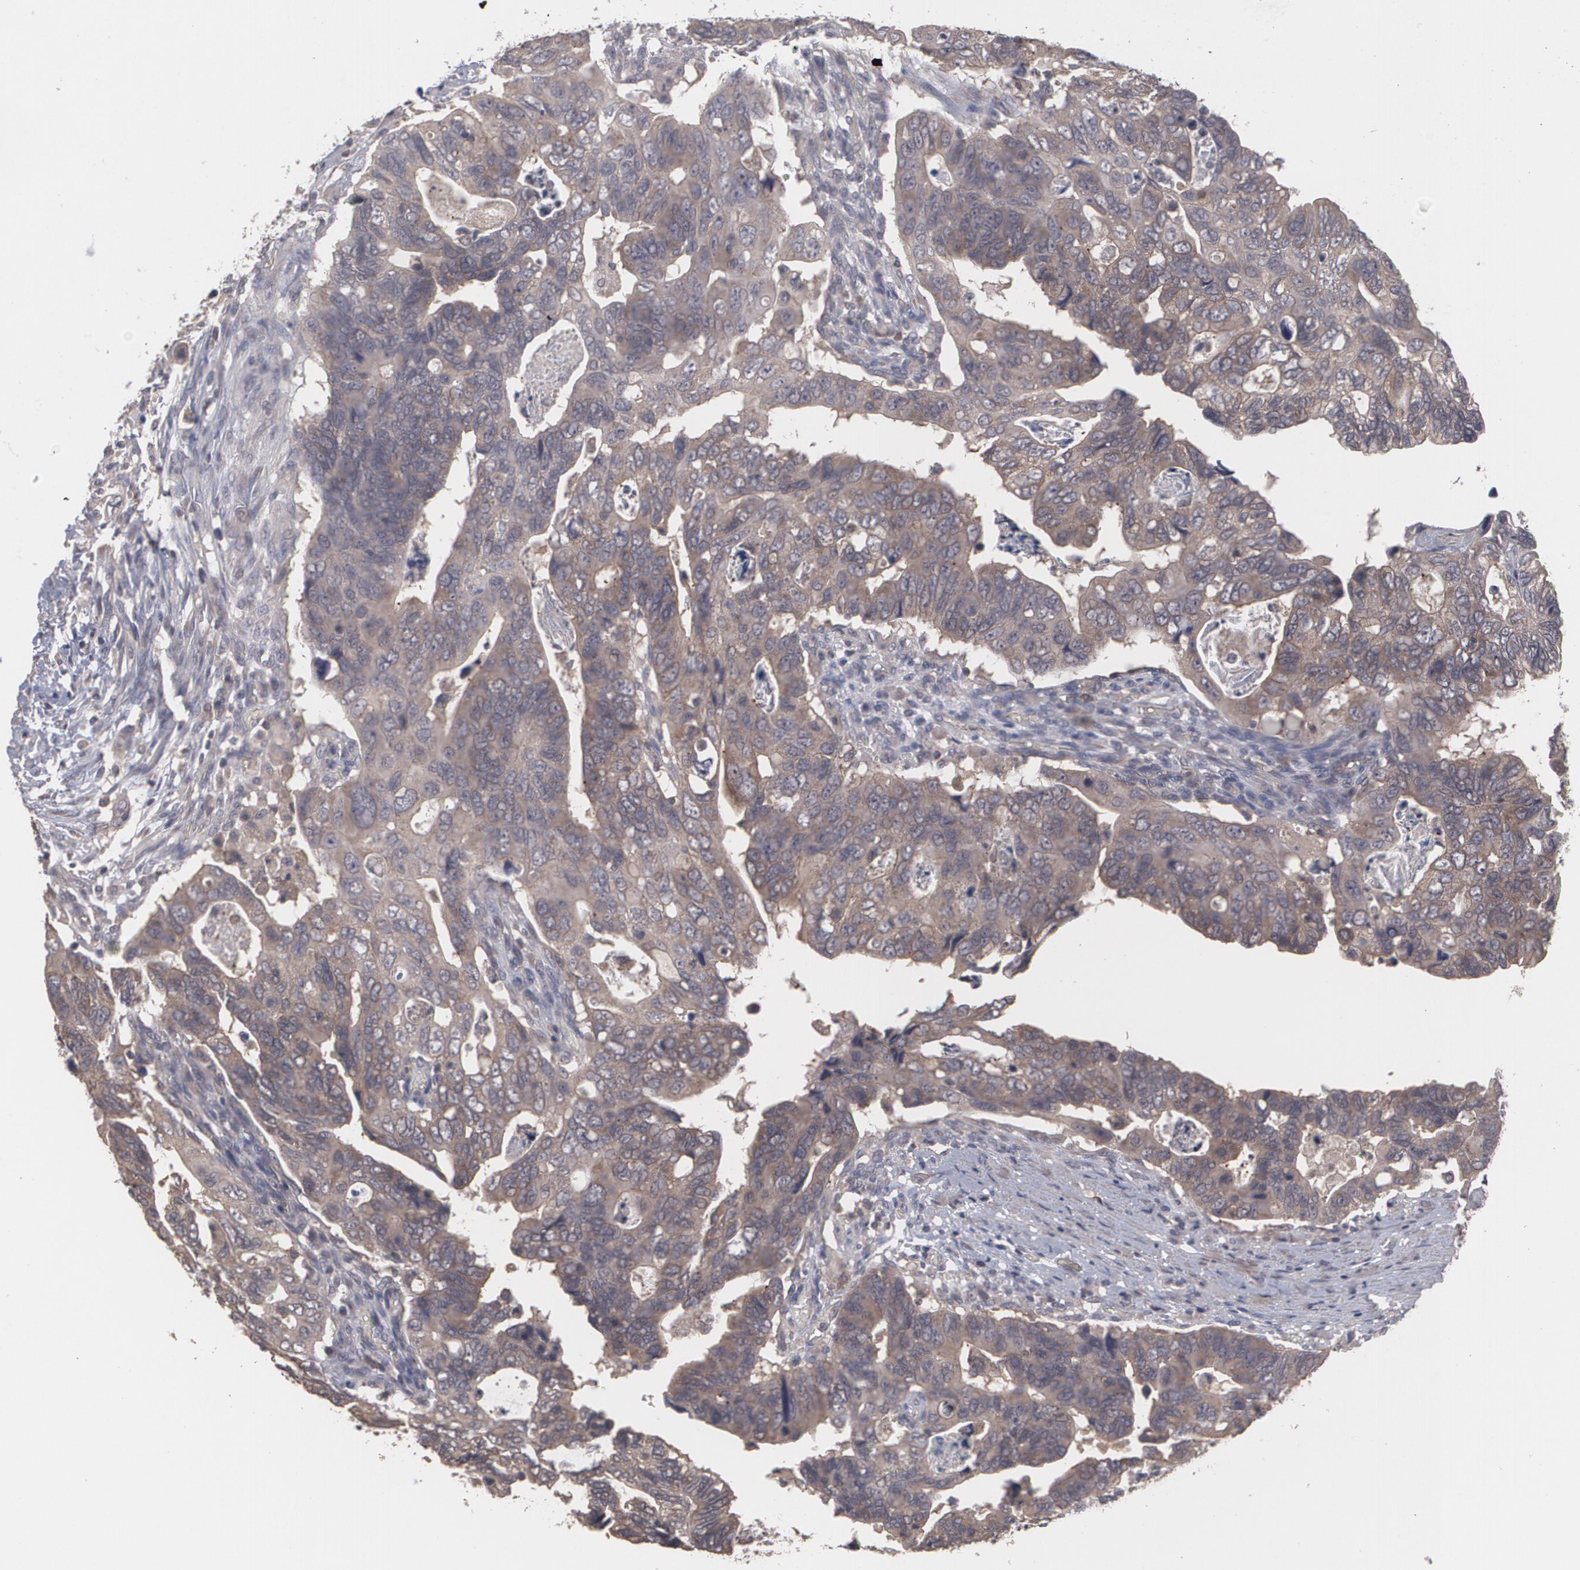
{"staining": {"intensity": "moderate", "quantity": ">75%", "location": "cytoplasmic/membranous"}, "tissue": "colorectal cancer", "cell_type": "Tumor cells", "image_type": "cancer", "snomed": [{"axis": "morphology", "description": "Adenocarcinoma, NOS"}, {"axis": "topography", "description": "Rectum"}], "caption": "Protein expression by immunohistochemistry (IHC) reveals moderate cytoplasmic/membranous positivity in approximately >75% of tumor cells in colorectal cancer (adenocarcinoma).", "gene": "ARF6", "patient": {"sex": "male", "age": 53}}